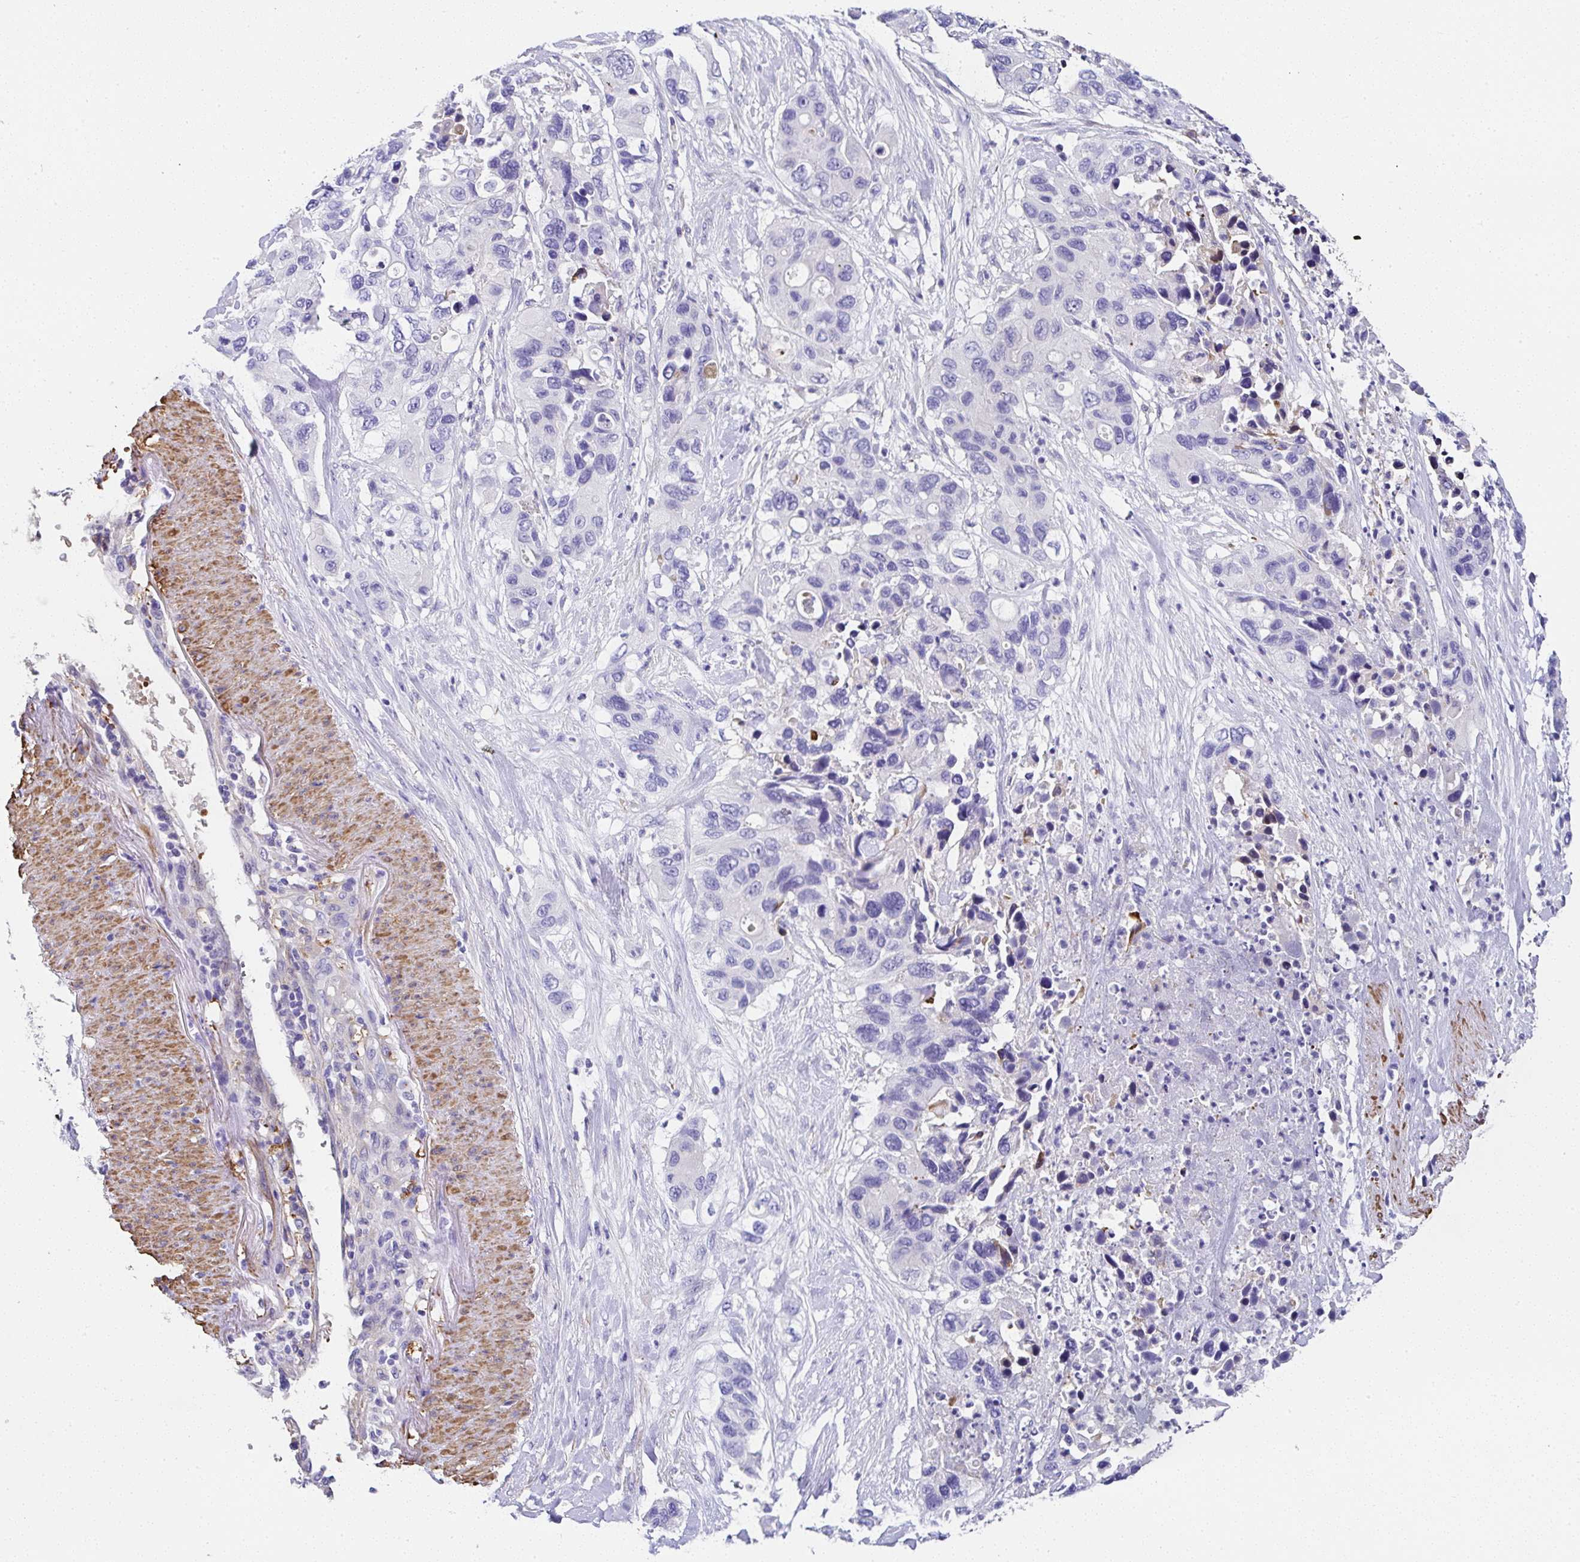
{"staining": {"intensity": "negative", "quantity": "none", "location": "none"}, "tissue": "pancreatic cancer", "cell_type": "Tumor cells", "image_type": "cancer", "snomed": [{"axis": "morphology", "description": "Adenocarcinoma, NOS"}, {"axis": "topography", "description": "Pancreas"}], "caption": "A micrograph of adenocarcinoma (pancreatic) stained for a protein displays no brown staining in tumor cells. The staining was performed using DAB (3,3'-diaminobenzidine) to visualize the protein expression in brown, while the nuclei were stained in blue with hematoxylin (Magnification: 20x).", "gene": "PPFIA4", "patient": {"sex": "female", "age": 71}}